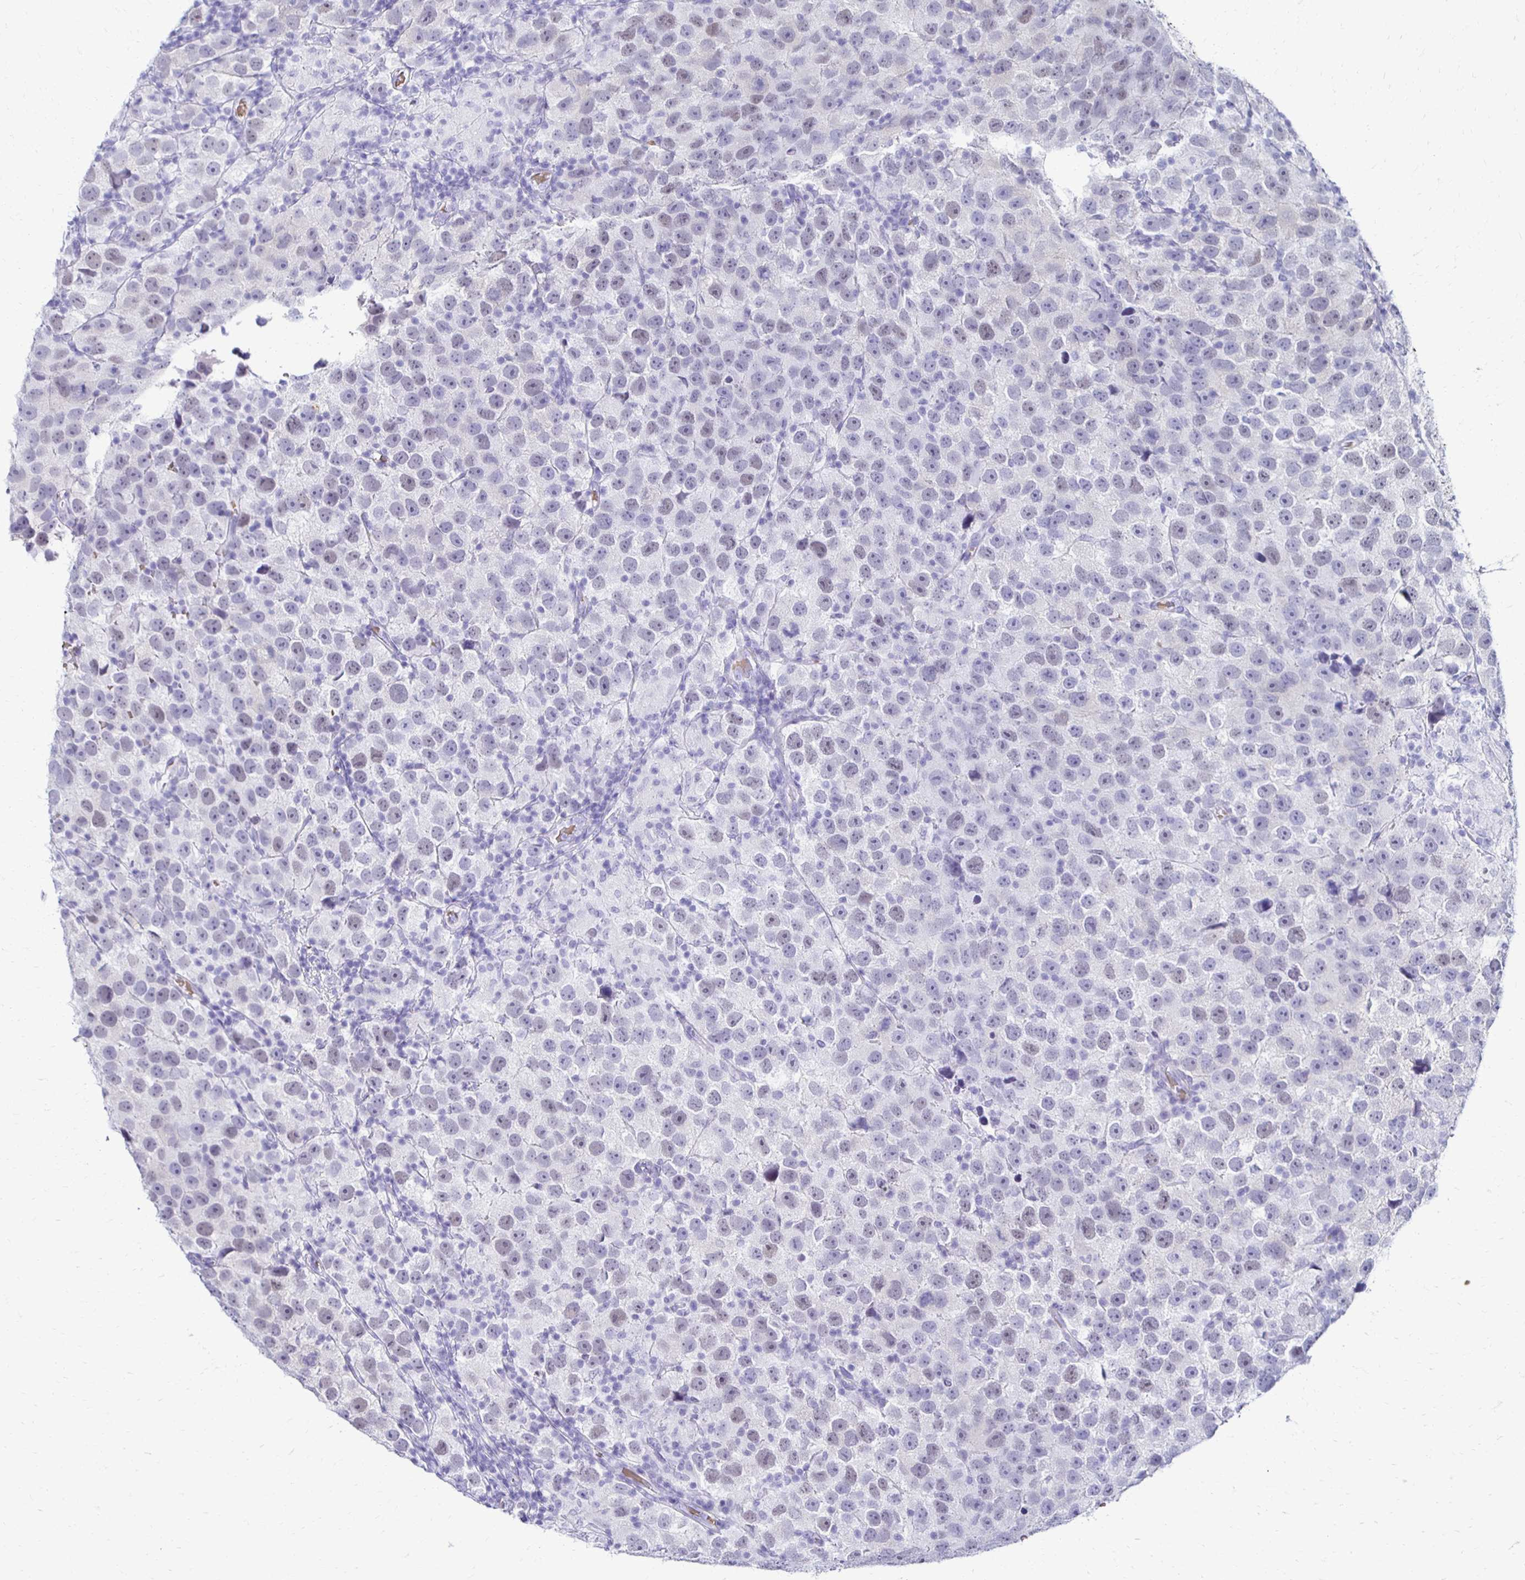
{"staining": {"intensity": "negative", "quantity": "none", "location": "none"}, "tissue": "testis cancer", "cell_type": "Tumor cells", "image_type": "cancer", "snomed": [{"axis": "morphology", "description": "Seminoma, NOS"}, {"axis": "topography", "description": "Testis"}], "caption": "The micrograph displays no staining of tumor cells in testis seminoma.", "gene": "RHBDL3", "patient": {"sex": "male", "age": 26}}